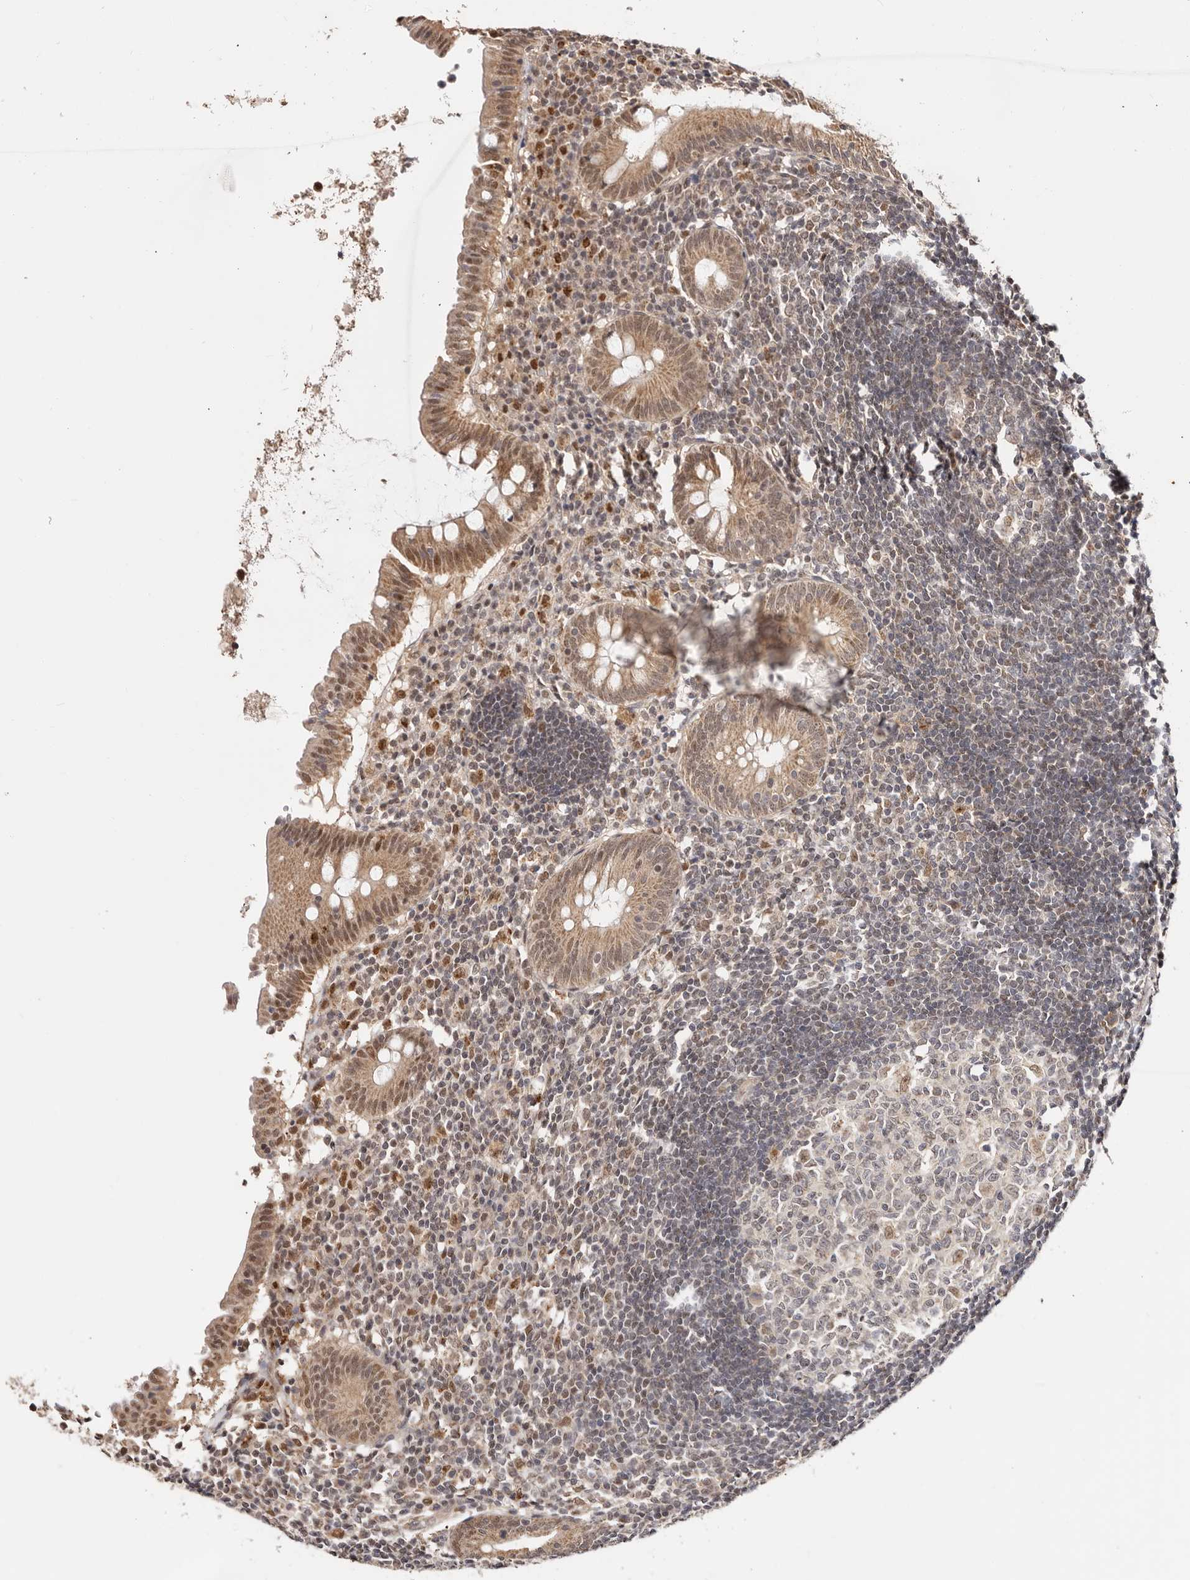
{"staining": {"intensity": "moderate", "quantity": ">75%", "location": "cytoplasmic/membranous,nuclear"}, "tissue": "appendix", "cell_type": "Glandular cells", "image_type": "normal", "snomed": [{"axis": "morphology", "description": "Normal tissue, NOS"}, {"axis": "topography", "description": "Appendix"}], "caption": "A micrograph of appendix stained for a protein exhibits moderate cytoplasmic/membranous,nuclear brown staining in glandular cells.", "gene": "CTNNBL1", "patient": {"sex": "female", "age": 54}}